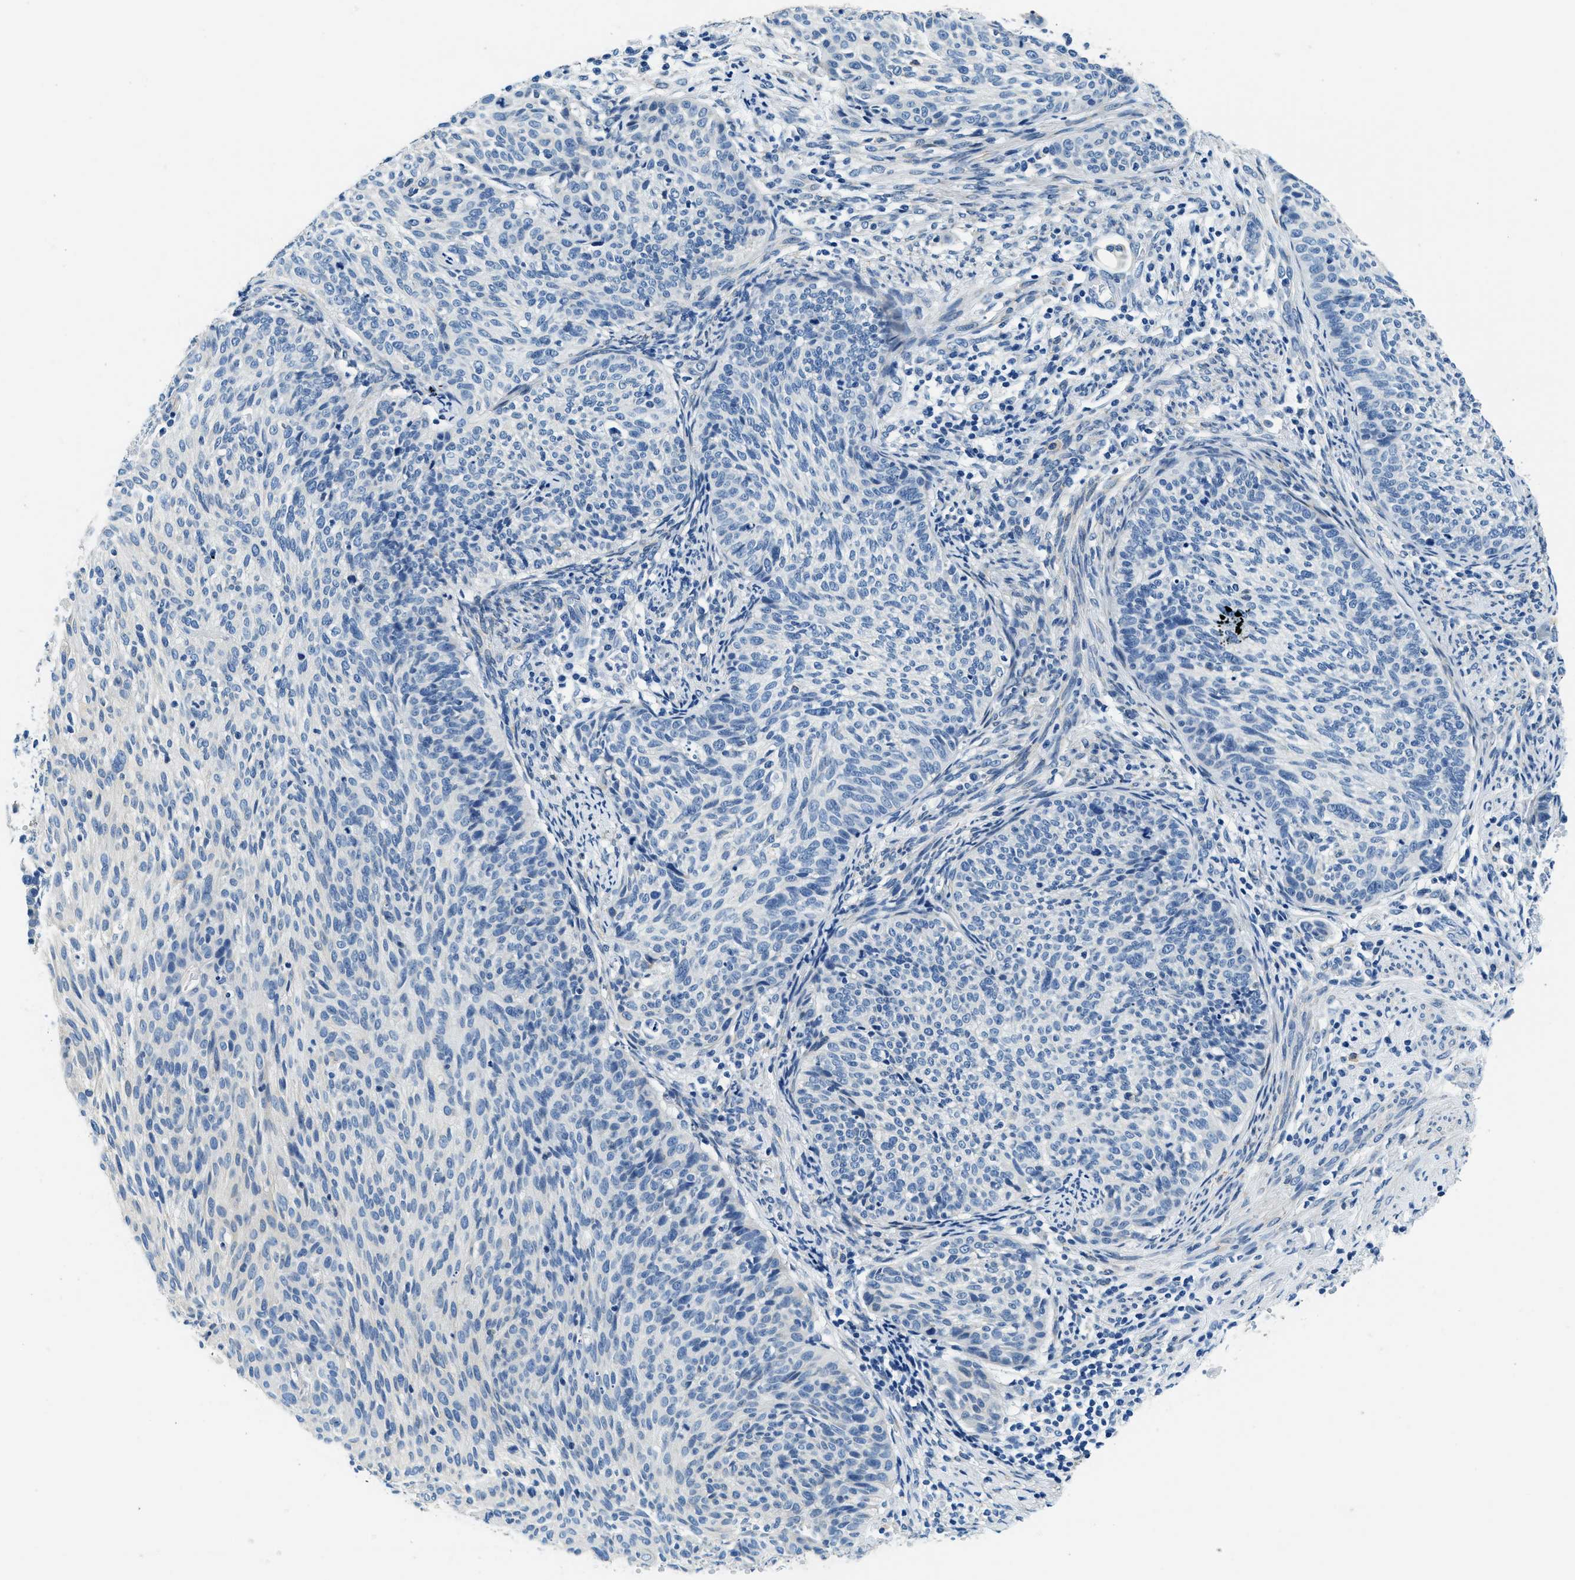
{"staining": {"intensity": "negative", "quantity": "none", "location": "none"}, "tissue": "cervical cancer", "cell_type": "Tumor cells", "image_type": "cancer", "snomed": [{"axis": "morphology", "description": "Squamous cell carcinoma, NOS"}, {"axis": "topography", "description": "Cervix"}], "caption": "Tumor cells show no significant protein expression in cervical cancer (squamous cell carcinoma).", "gene": "UBAC2", "patient": {"sex": "female", "age": 70}}